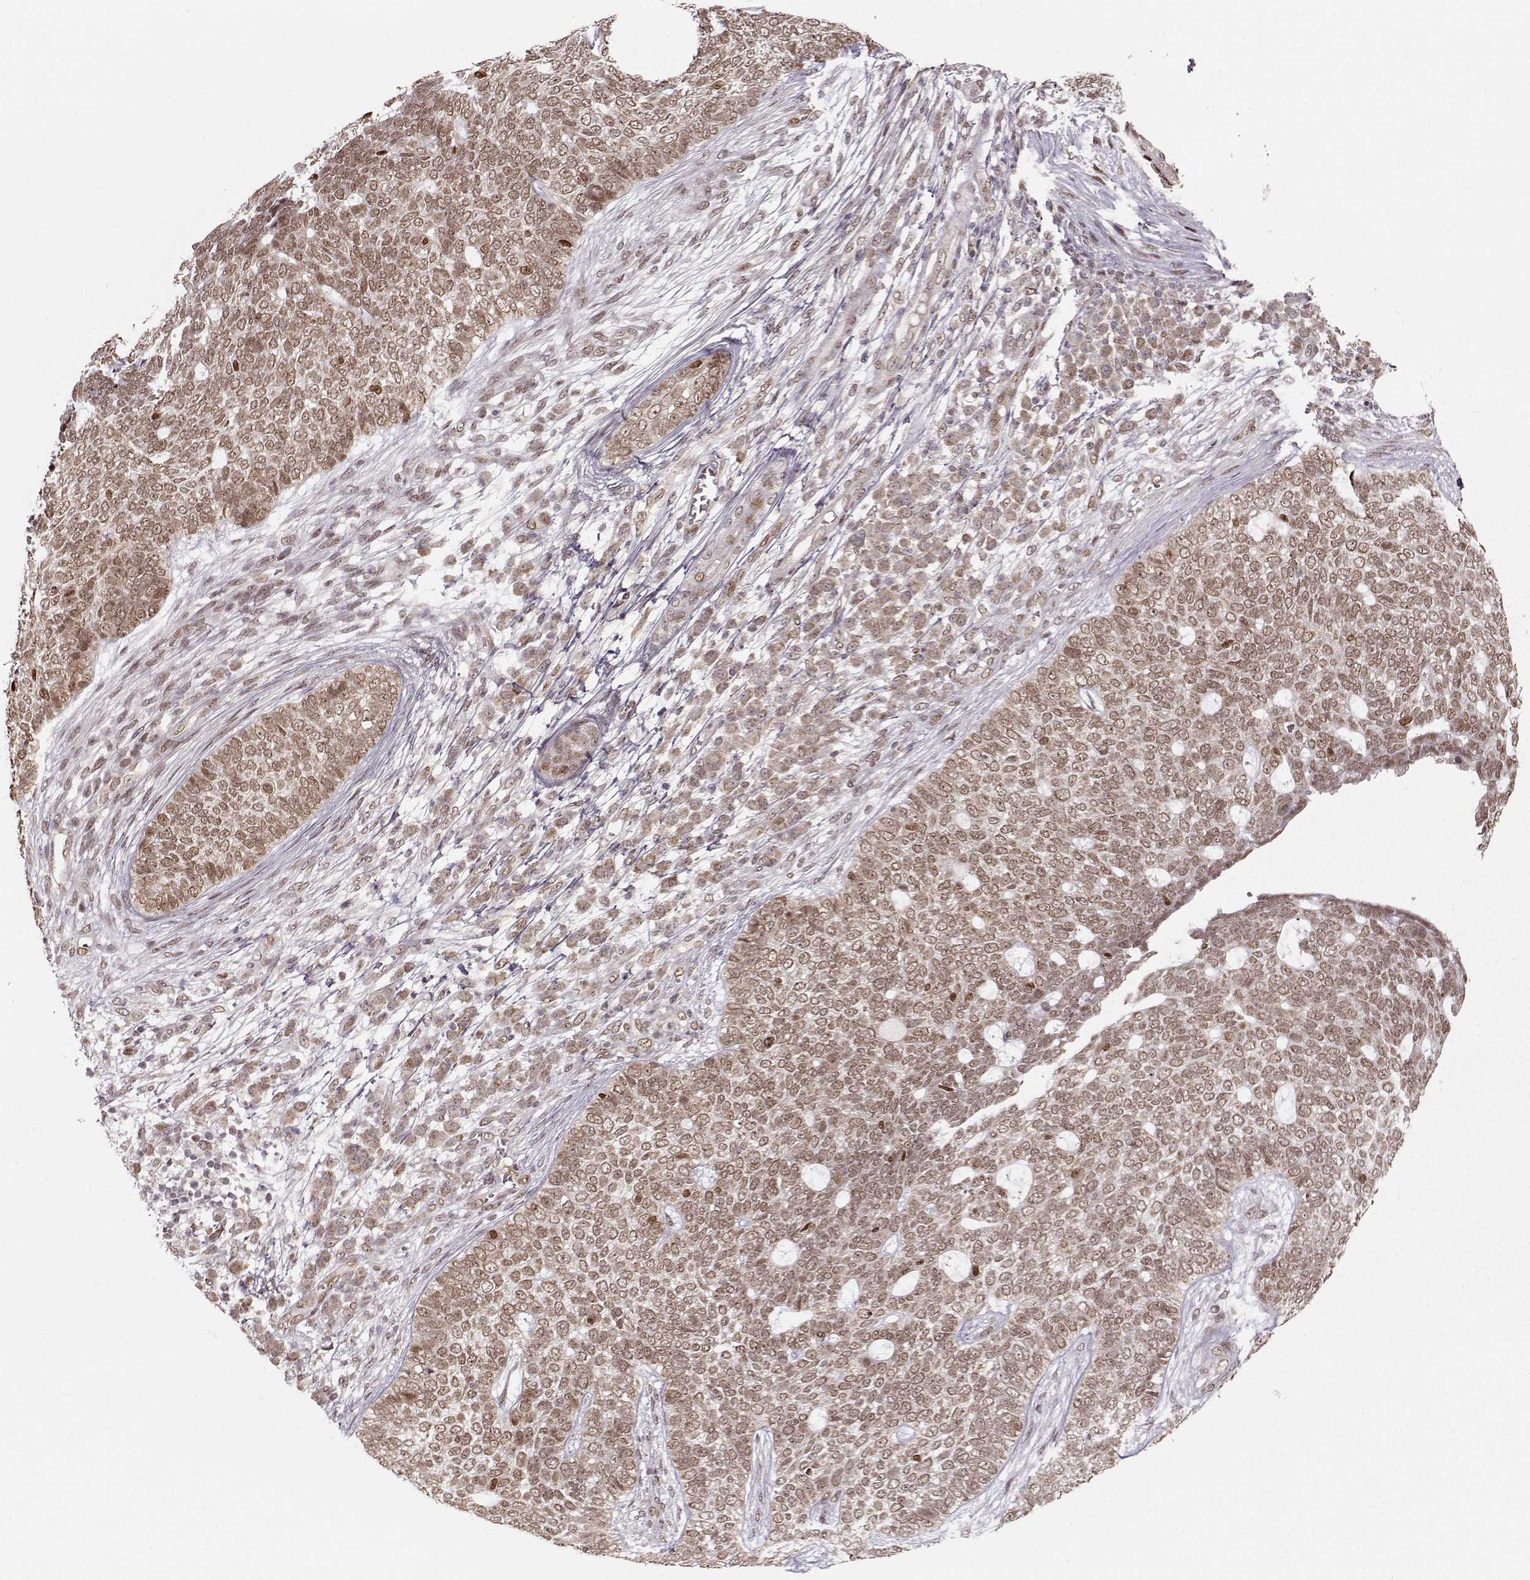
{"staining": {"intensity": "weak", "quantity": ">75%", "location": "cytoplasmic/membranous,nuclear"}, "tissue": "skin cancer", "cell_type": "Tumor cells", "image_type": "cancer", "snomed": [{"axis": "morphology", "description": "Basal cell carcinoma"}, {"axis": "topography", "description": "Skin"}], "caption": "This is a histology image of immunohistochemistry staining of skin basal cell carcinoma, which shows weak staining in the cytoplasmic/membranous and nuclear of tumor cells.", "gene": "RAI1", "patient": {"sex": "female", "age": 69}}